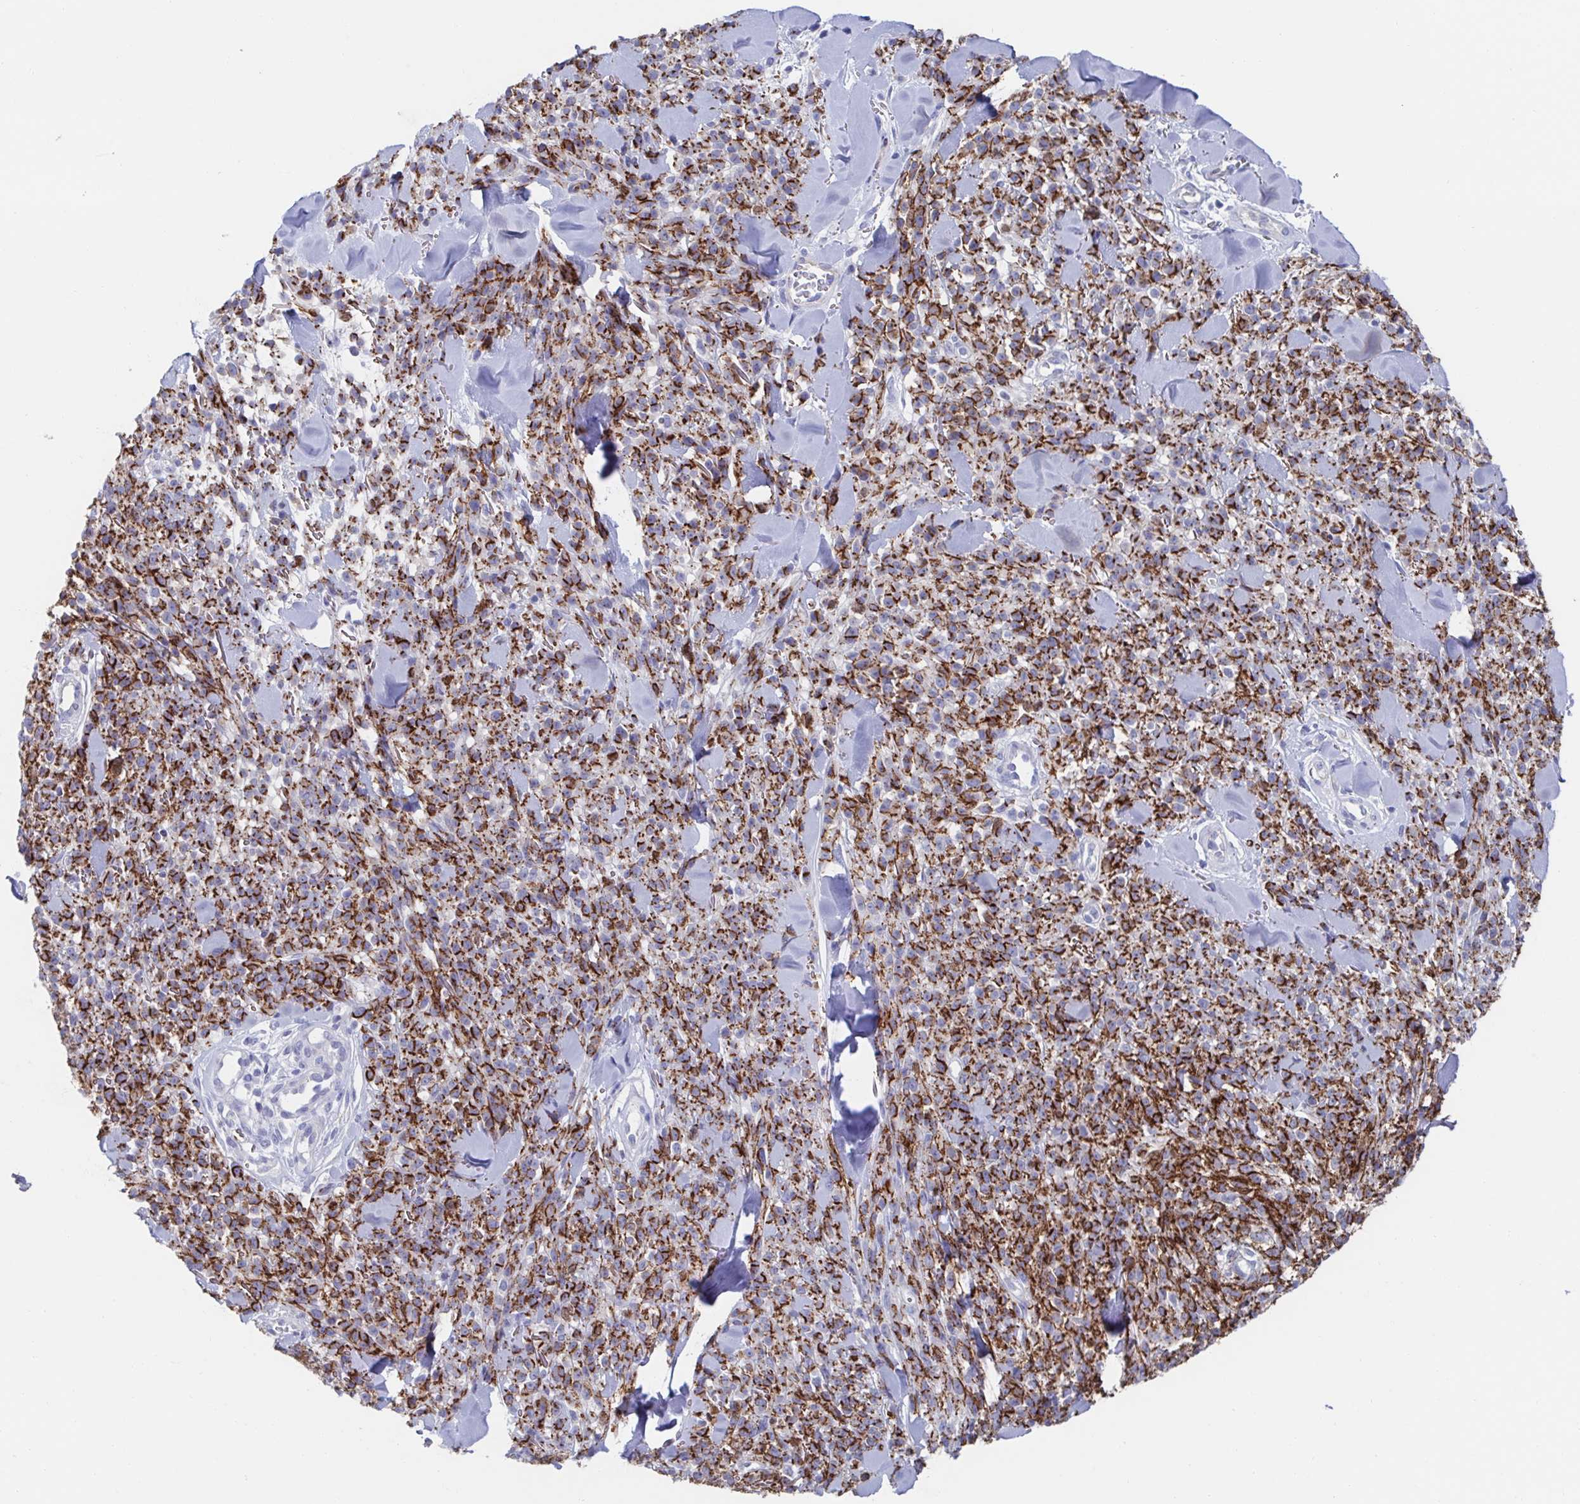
{"staining": {"intensity": "strong", "quantity": ">75%", "location": "cytoplasmic/membranous"}, "tissue": "melanoma", "cell_type": "Tumor cells", "image_type": "cancer", "snomed": [{"axis": "morphology", "description": "Malignant melanoma, NOS"}, {"axis": "topography", "description": "Skin"}, {"axis": "topography", "description": "Skin of trunk"}], "caption": "An IHC photomicrograph of neoplastic tissue is shown. Protein staining in brown highlights strong cytoplasmic/membranous positivity in malignant melanoma within tumor cells. (Stains: DAB in brown, nuclei in blue, Microscopy: brightfield microscopy at high magnification).", "gene": "CDH2", "patient": {"sex": "male", "age": 74}}